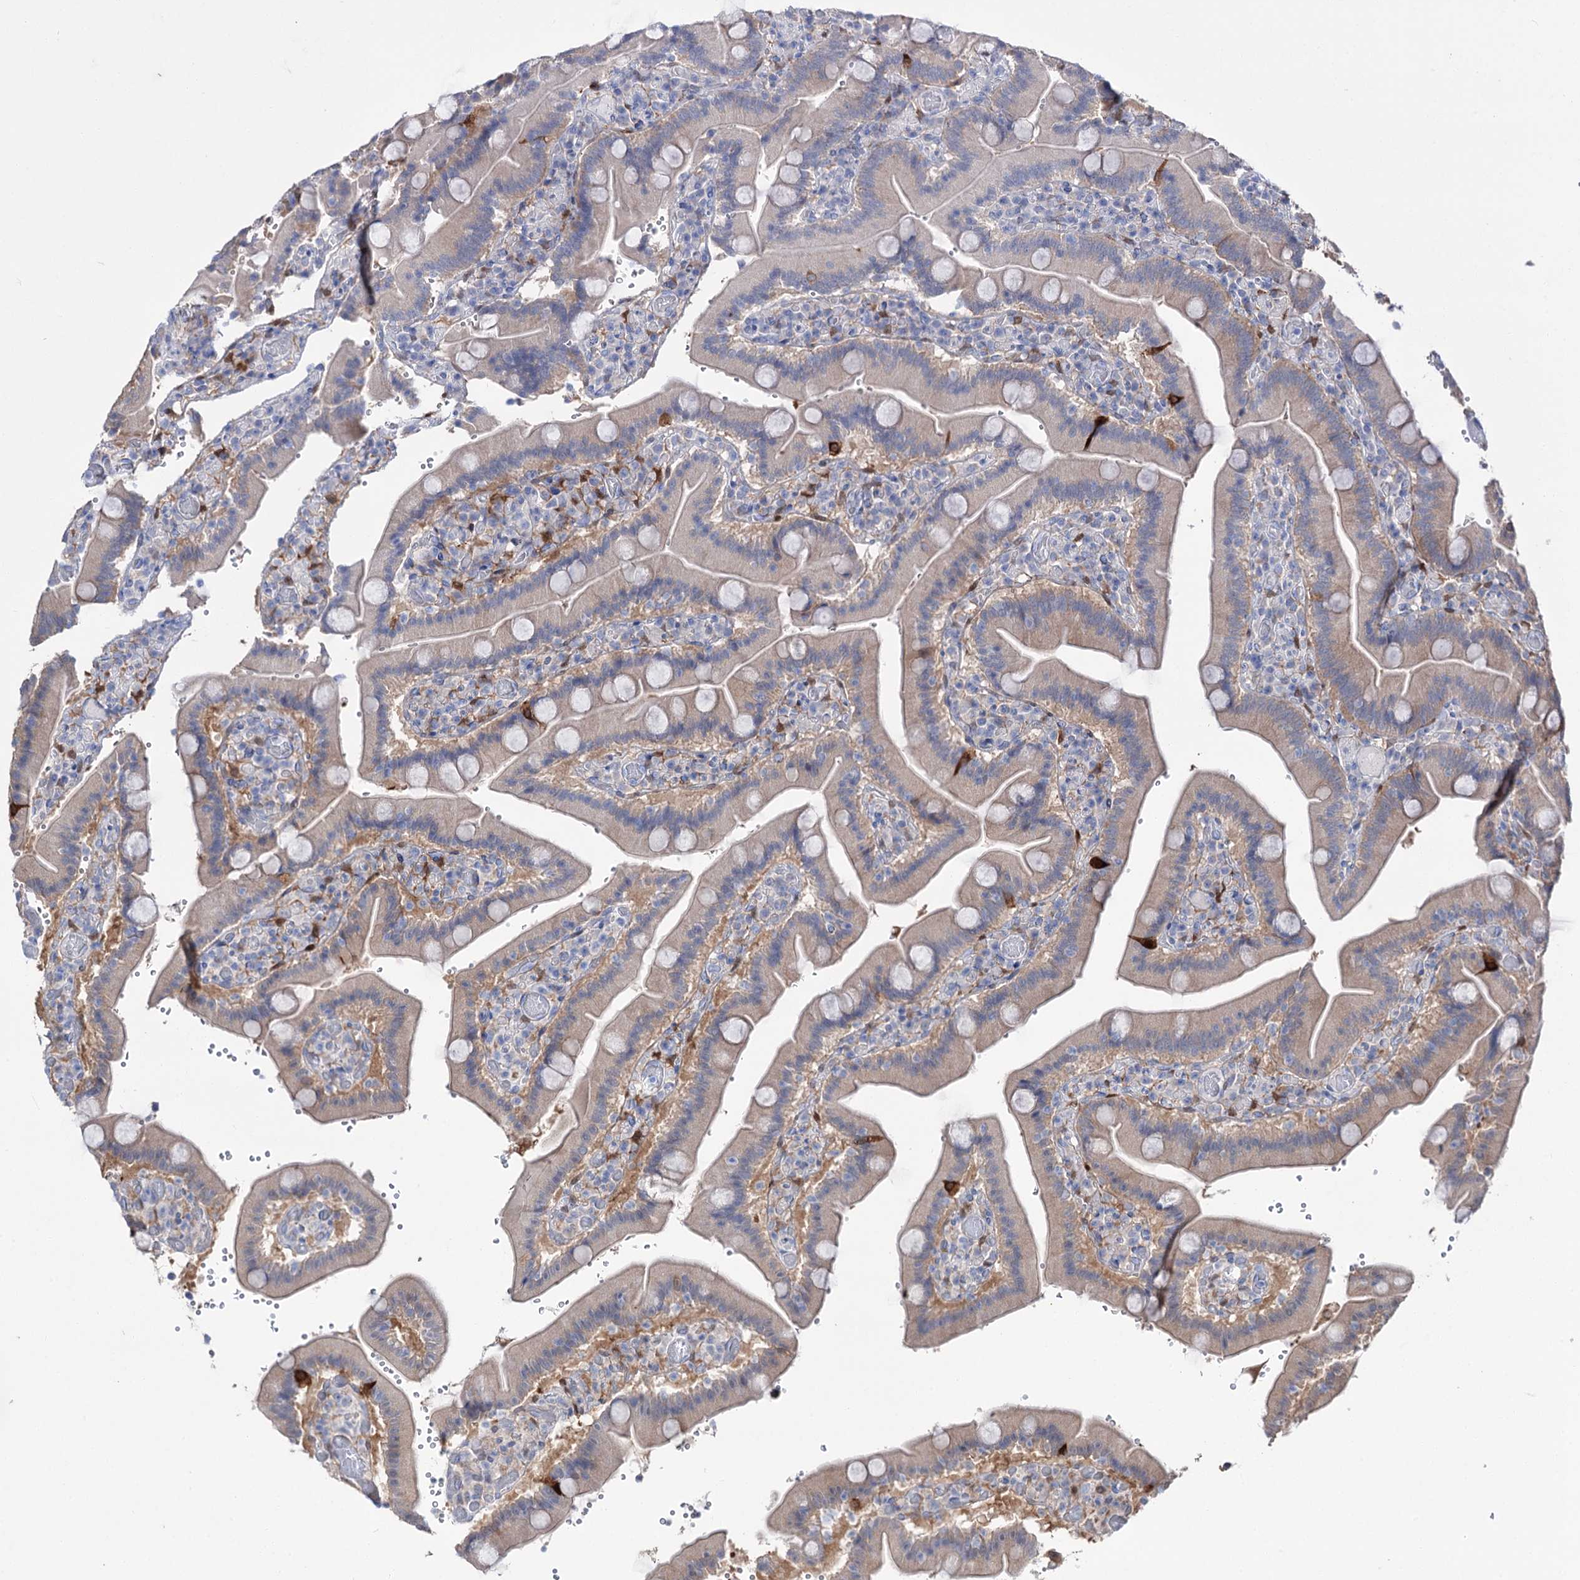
{"staining": {"intensity": "moderate", "quantity": "<25%", "location": "cytoplasmic/membranous"}, "tissue": "duodenum", "cell_type": "Glandular cells", "image_type": "normal", "snomed": [{"axis": "morphology", "description": "Normal tissue, NOS"}, {"axis": "topography", "description": "Duodenum"}], "caption": "Immunohistochemical staining of normal human duodenum exhibits <25% levels of moderate cytoplasmic/membranous protein positivity in approximately <25% of glandular cells.", "gene": "LYZL4", "patient": {"sex": "female", "age": 62}}